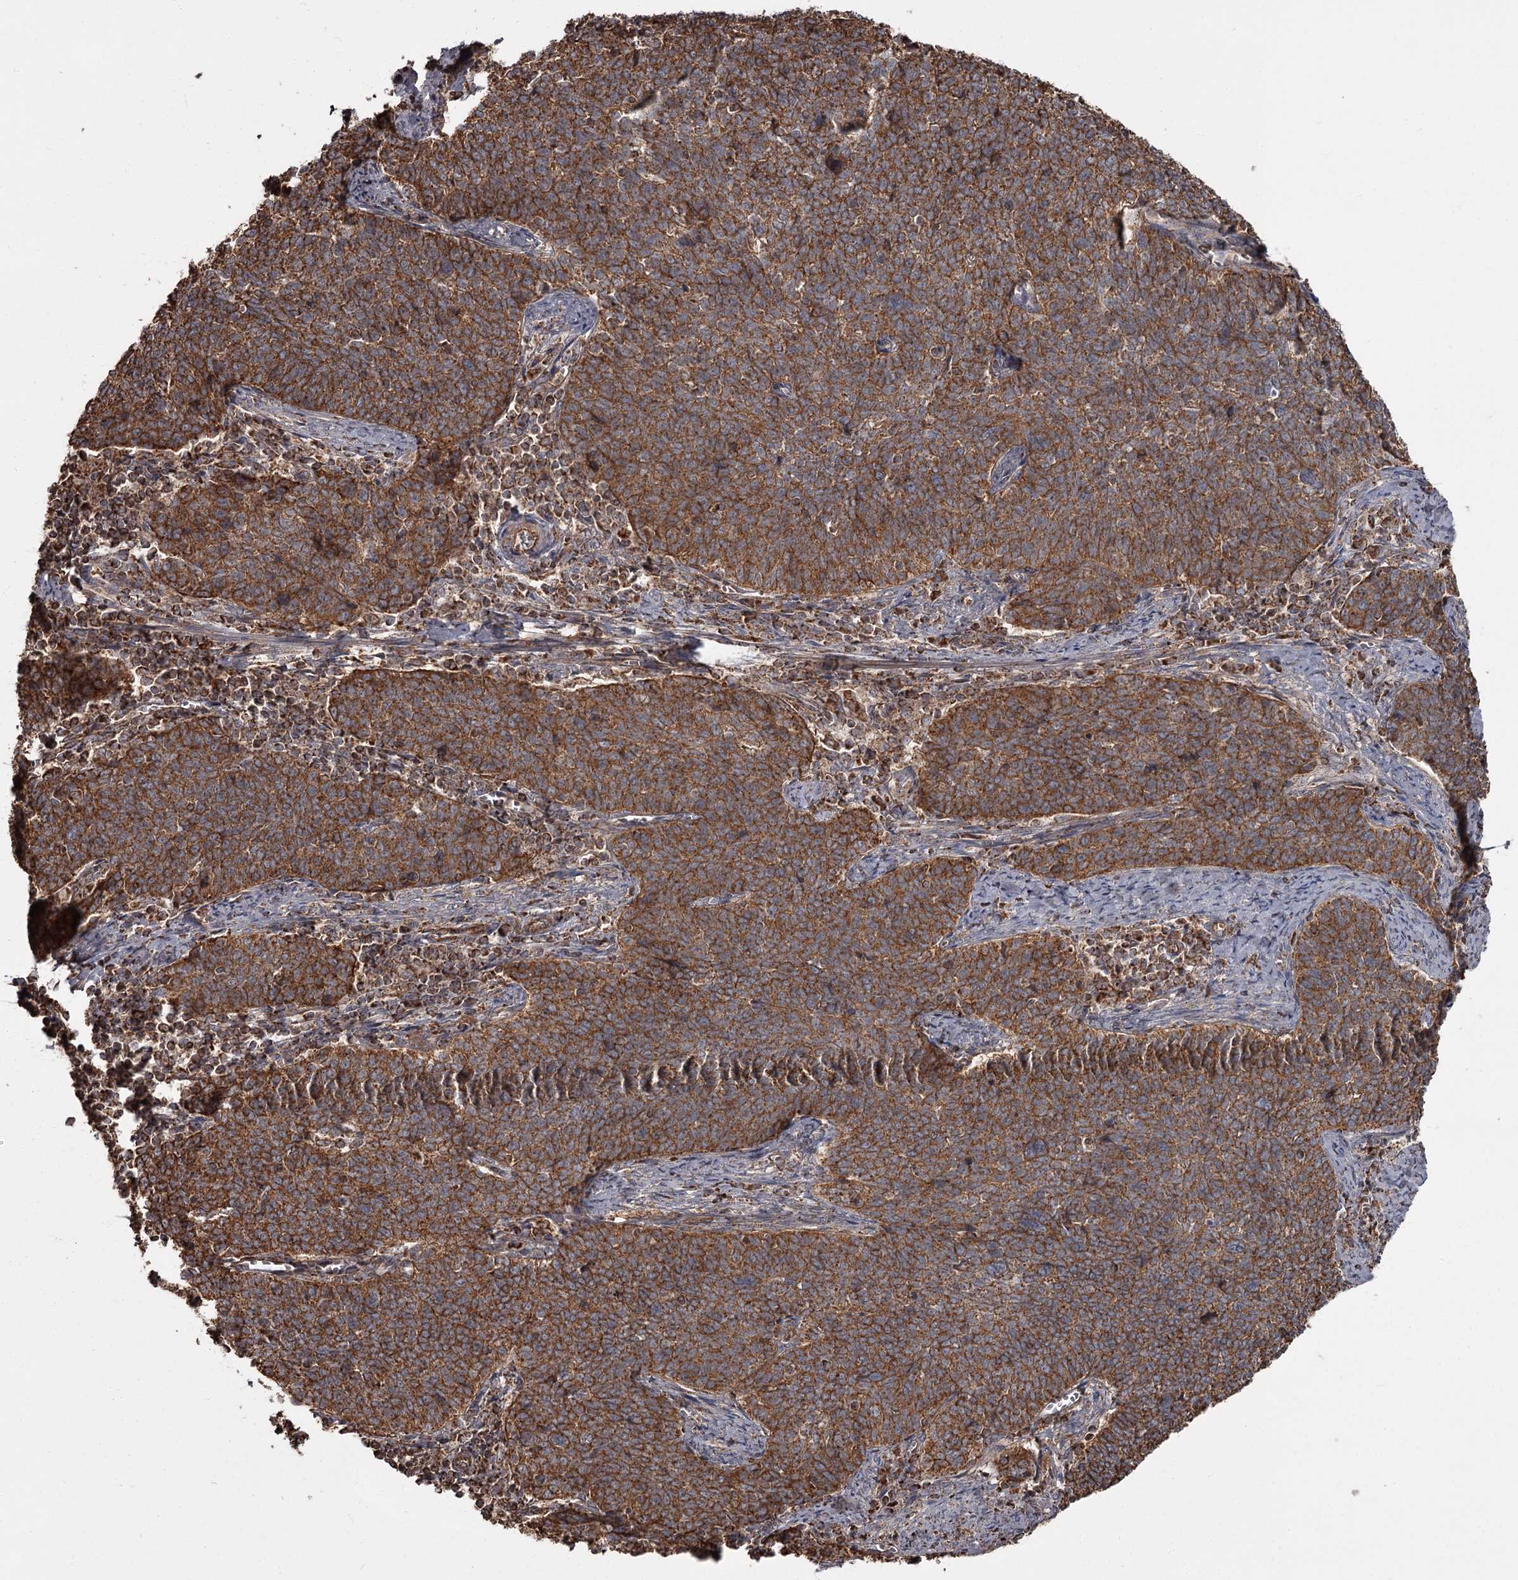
{"staining": {"intensity": "strong", "quantity": ">75%", "location": "cytoplasmic/membranous"}, "tissue": "cervical cancer", "cell_type": "Tumor cells", "image_type": "cancer", "snomed": [{"axis": "morphology", "description": "Squamous cell carcinoma, NOS"}, {"axis": "topography", "description": "Cervix"}], "caption": "Protein expression analysis of human cervical cancer reveals strong cytoplasmic/membranous staining in approximately >75% of tumor cells.", "gene": "THAP9", "patient": {"sex": "female", "age": 39}}